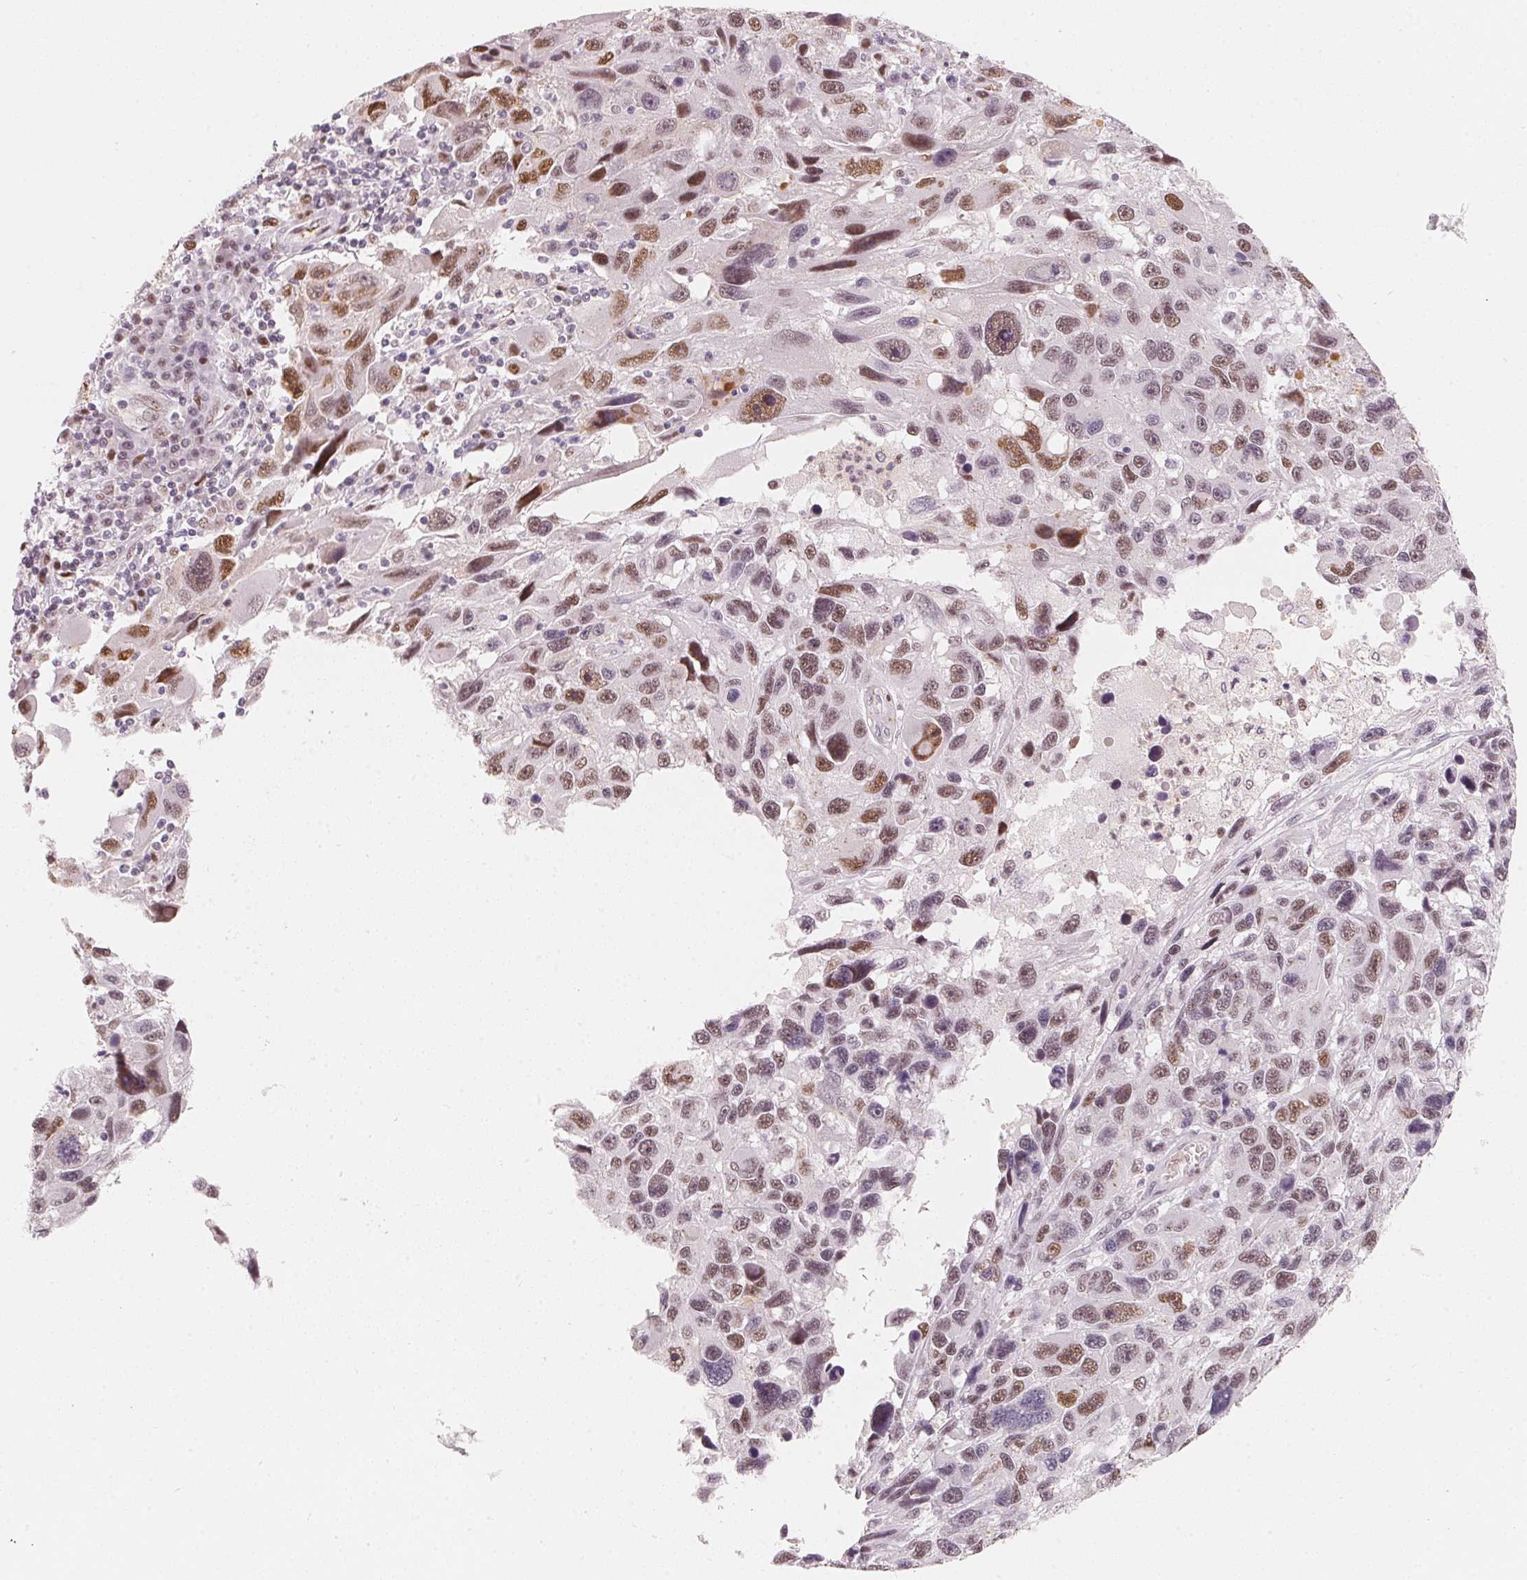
{"staining": {"intensity": "moderate", "quantity": ">75%", "location": "nuclear"}, "tissue": "melanoma", "cell_type": "Tumor cells", "image_type": "cancer", "snomed": [{"axis": "morphology", "description": "Malignant melanoma, NOS"}, {"axis": "topography", "description": "Skin"}], "caption": "This image displays immunohistochemistry staining of human malignant melanoma, with medium moderate nuclear expression in approximately >75% of tumor cells.", "gene": "ARHGAP22", "patient": {"sex": "male", "age": 53}}